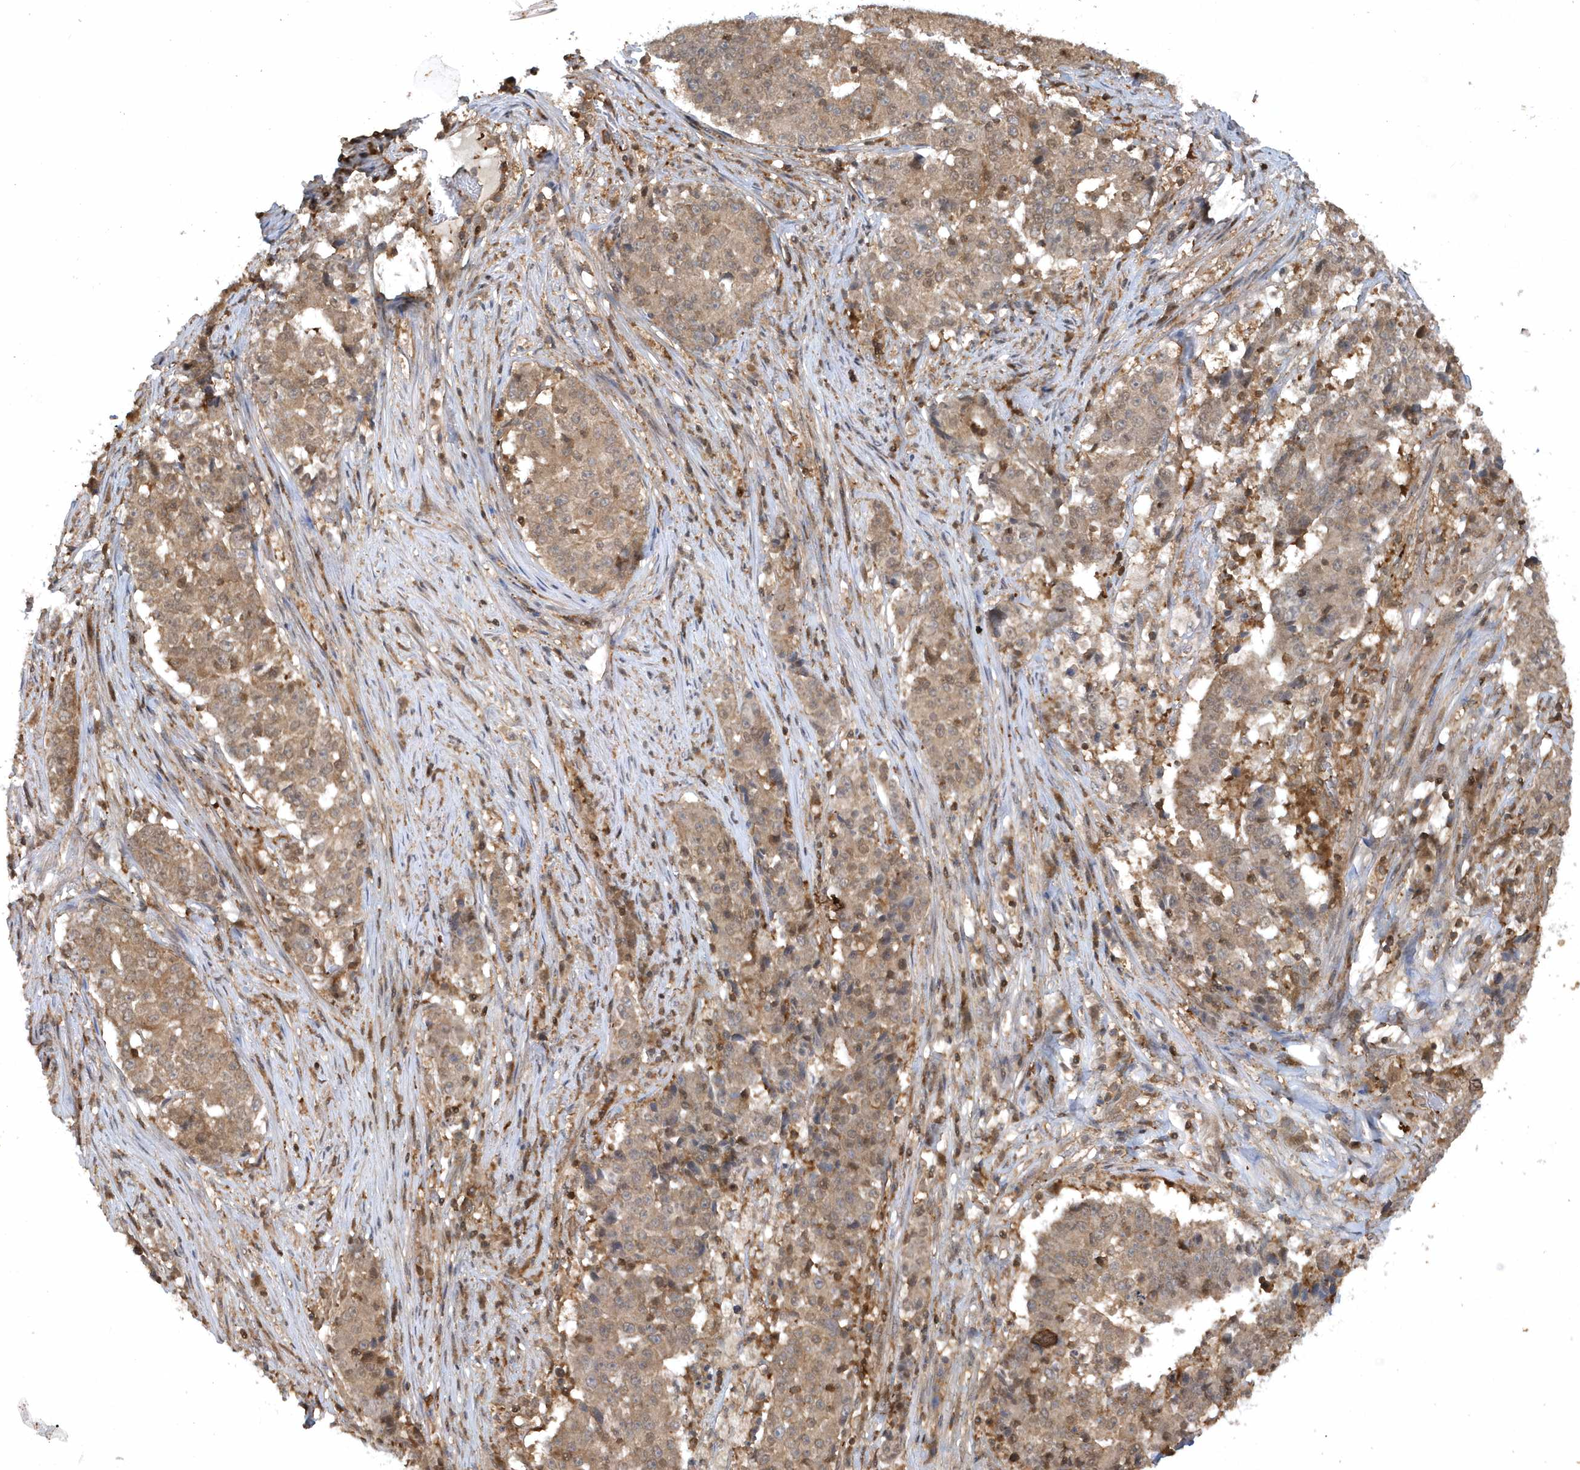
{"staining": {"intensity": "moderate", "quantity": ">75%", "location": "cytoplasmic/membranous"}, "tissue": "stomach cancer", "cell_type": "Tumor cells", "image_type": "cancer", "snomed": [{"axis": "morphology", "description": "Adenocarcinoma, NOS"}, {"axis": "topography", "description": "Stomach"}], "caption": "Adenocarcinoma (stomach) stained for a protein (brown) demonstrates moderate cytoplasmic/membranous positive staining in approximately >75% of tumor cells.", "gene": "ACYP1", "patient": {"sex": "male", "age": 59}}